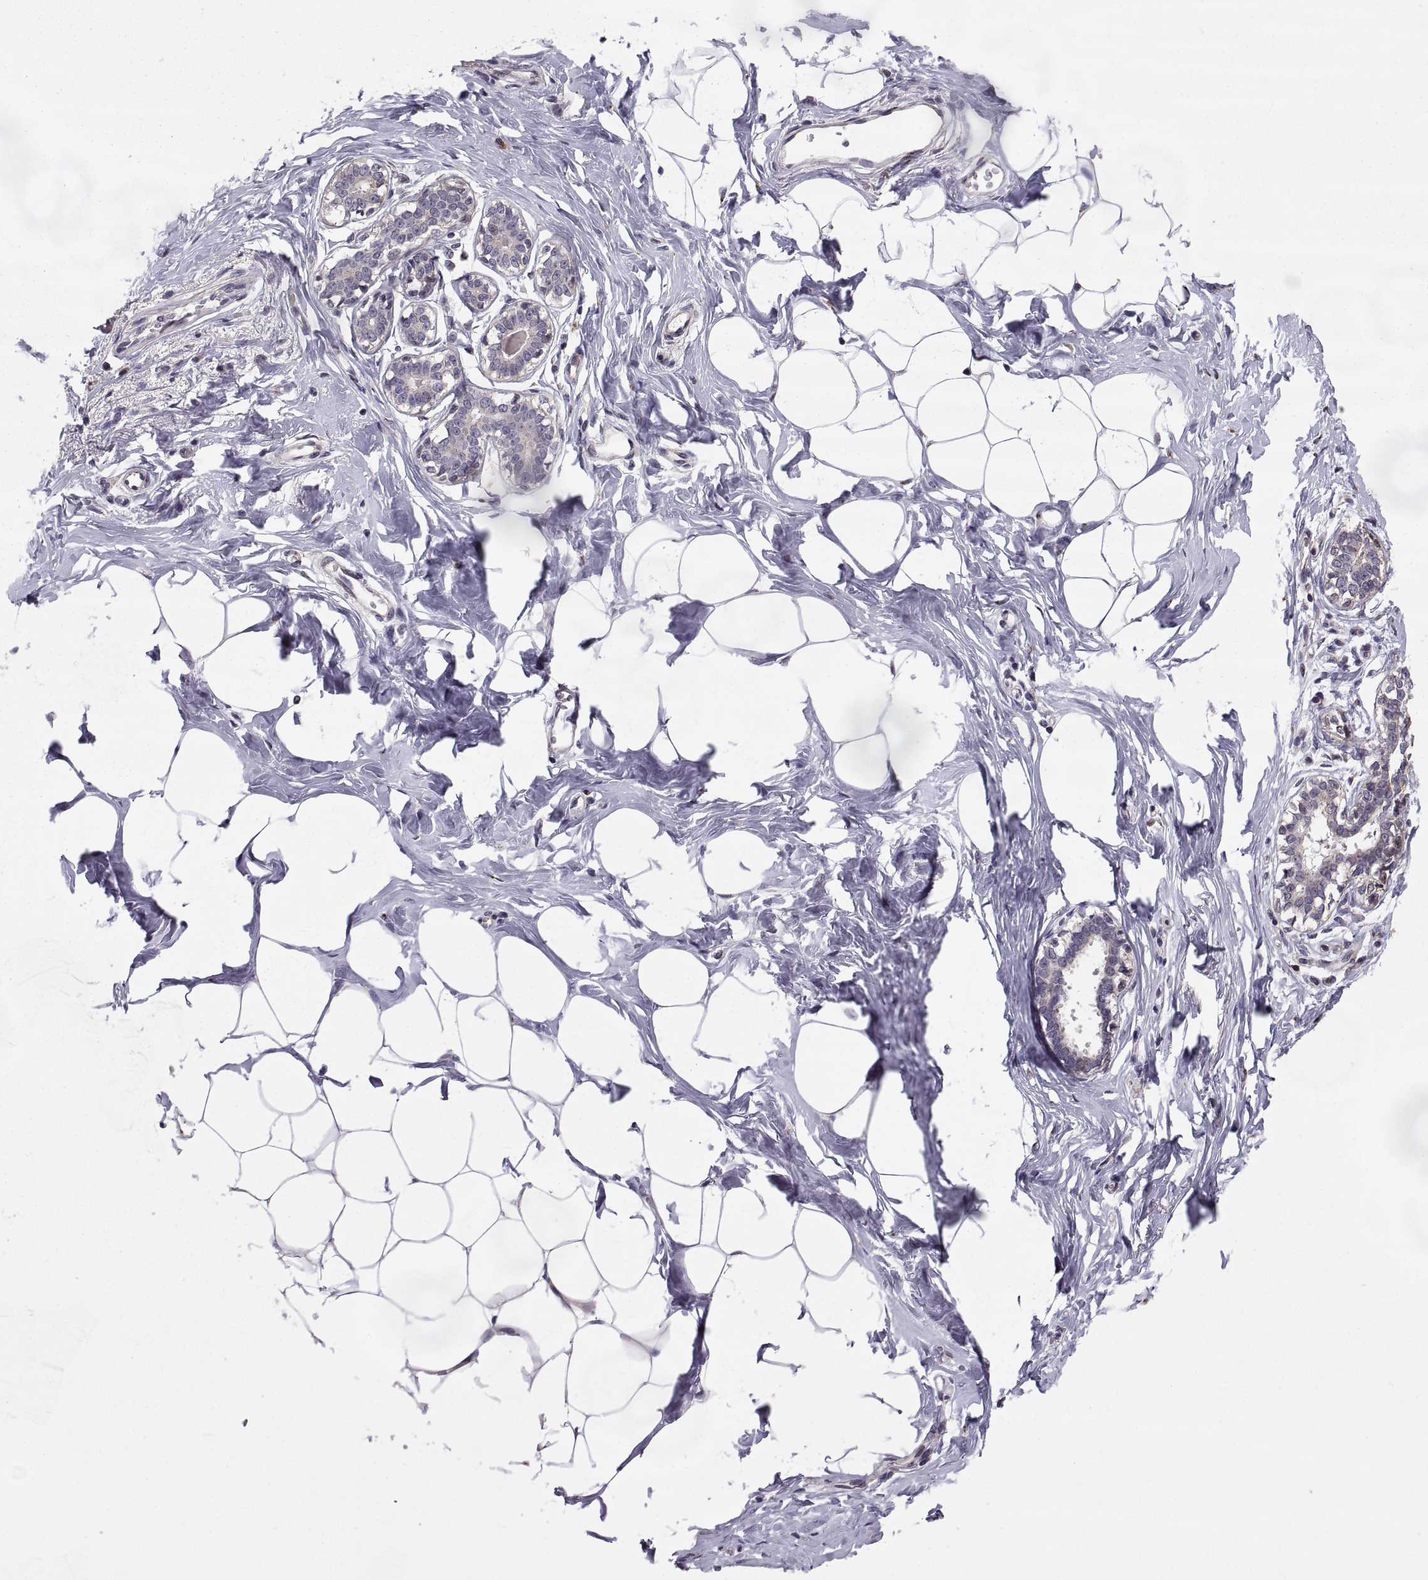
{"staining": {"intensity": "negative", "quantity": "none", "location": "none"}, "tissue": "breast", "cell_type": "Adipocytes", "image_type": "normal", "snomed": [{"axis": "morphology", "description": "Normal tissue, NOS"}, {"axis": "morphology", "description": "Lobular carcinoma, in situ"}, {"axis": "topography", "description": "Breast"}], "caption": "This is an IHC histopathology image of normal human breast. There is no positivity in adipocytes.", "gene": "TESC", "patient": {"sex": "female", "age": 35}}